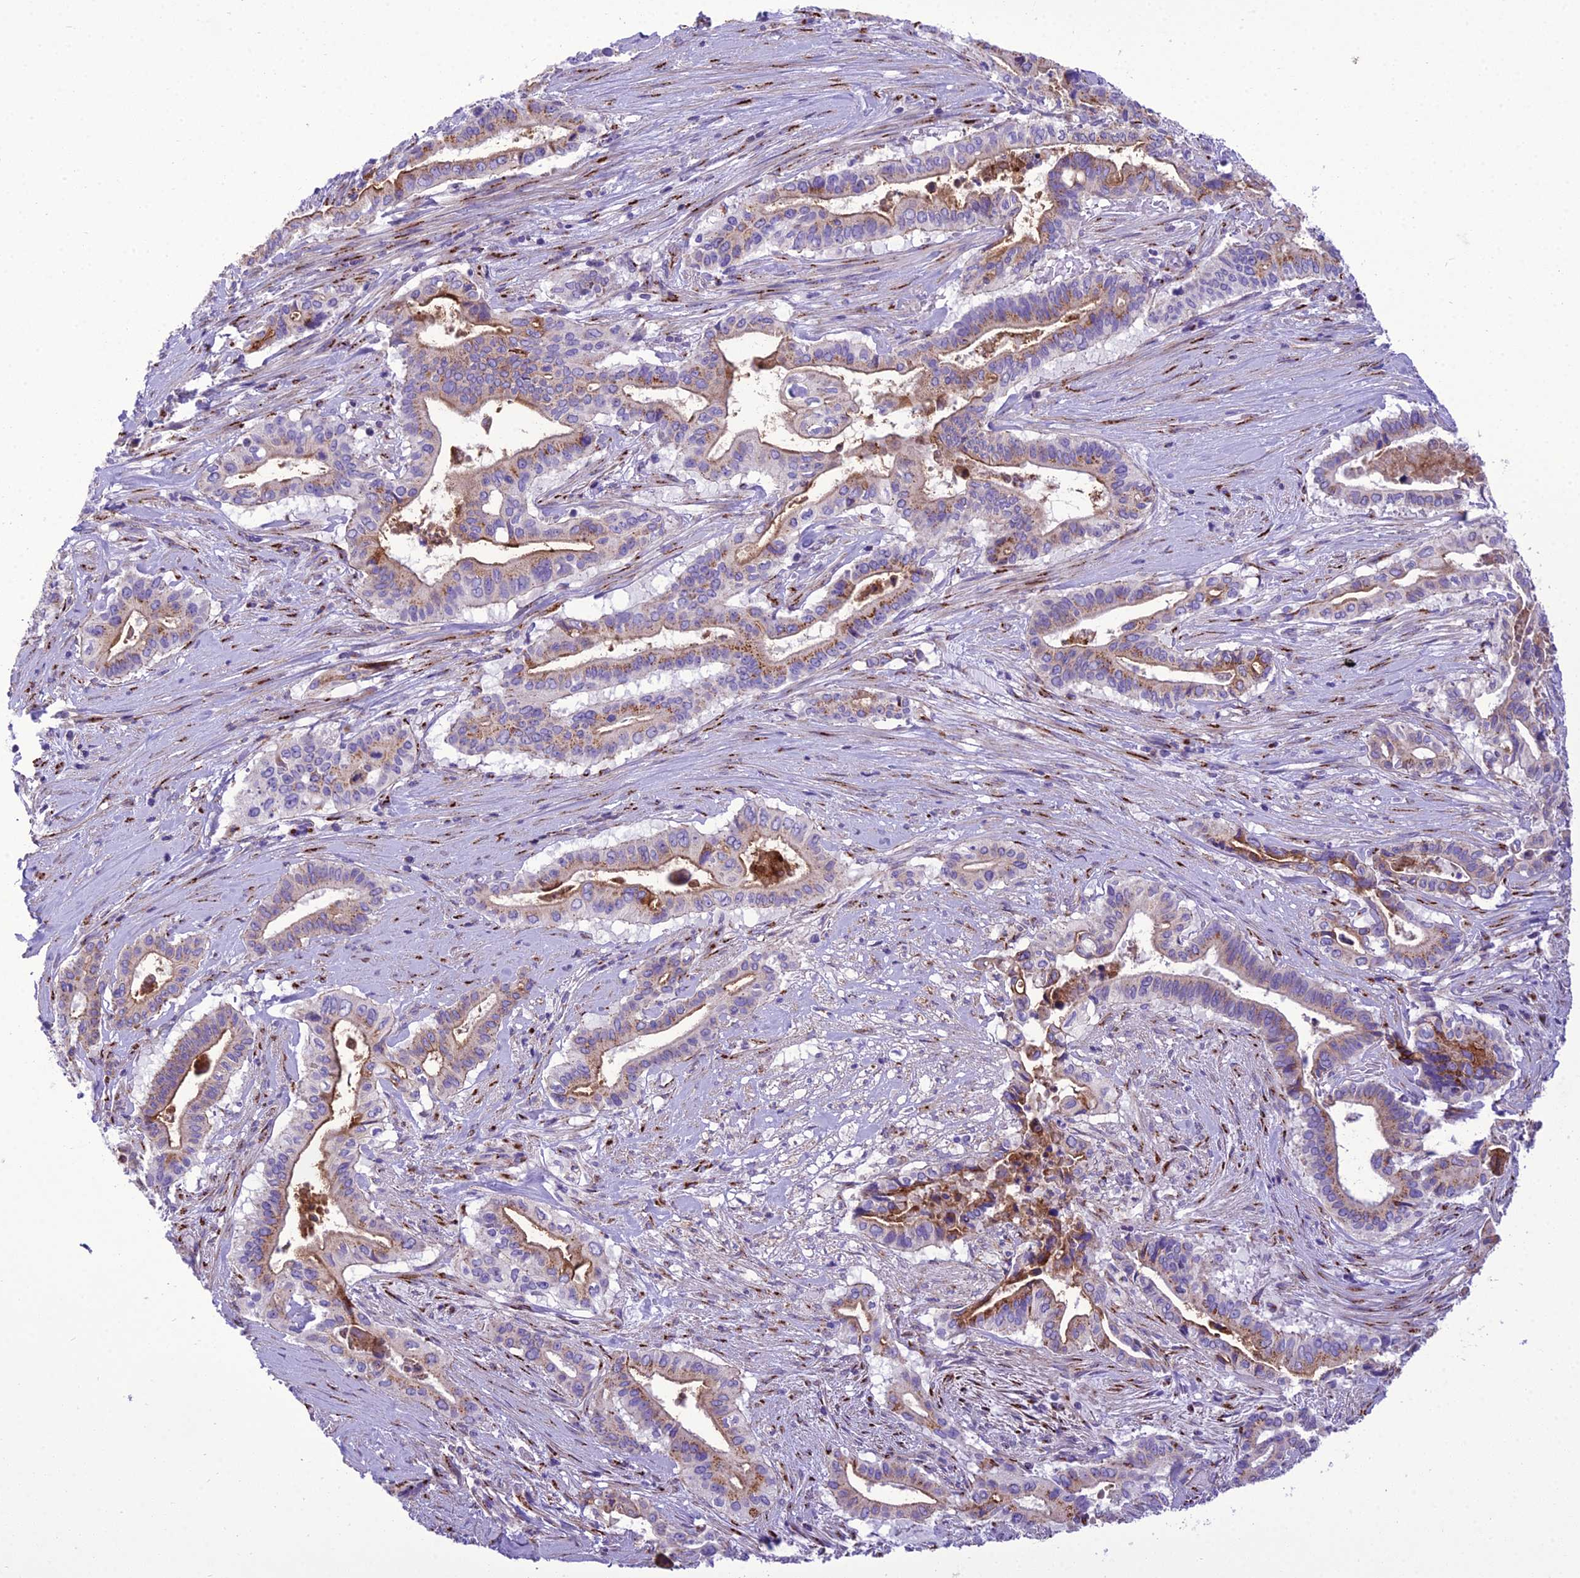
{"staining": {"intensity": "moderate", "quantity": ">75%", "location": "cytoplasmic/membranous"}, "tissue": "pancreatic cancer", "cell_type": "Tumor cells", "image_type": "cancer", "snomed": [{"axis": "morphology", "description": "Adenocarcinoma, NOS"}, {"axis": "topography", "description": "Pancreas"}], "caption": "Pancreatic cancer stained for a protein (brown) demonstrates moderate cytoplasmic/membranous positive staining in about >75% of tumor cells.", "gene": "GOLM2", "patient": {"sex": "female", "age": 77}}